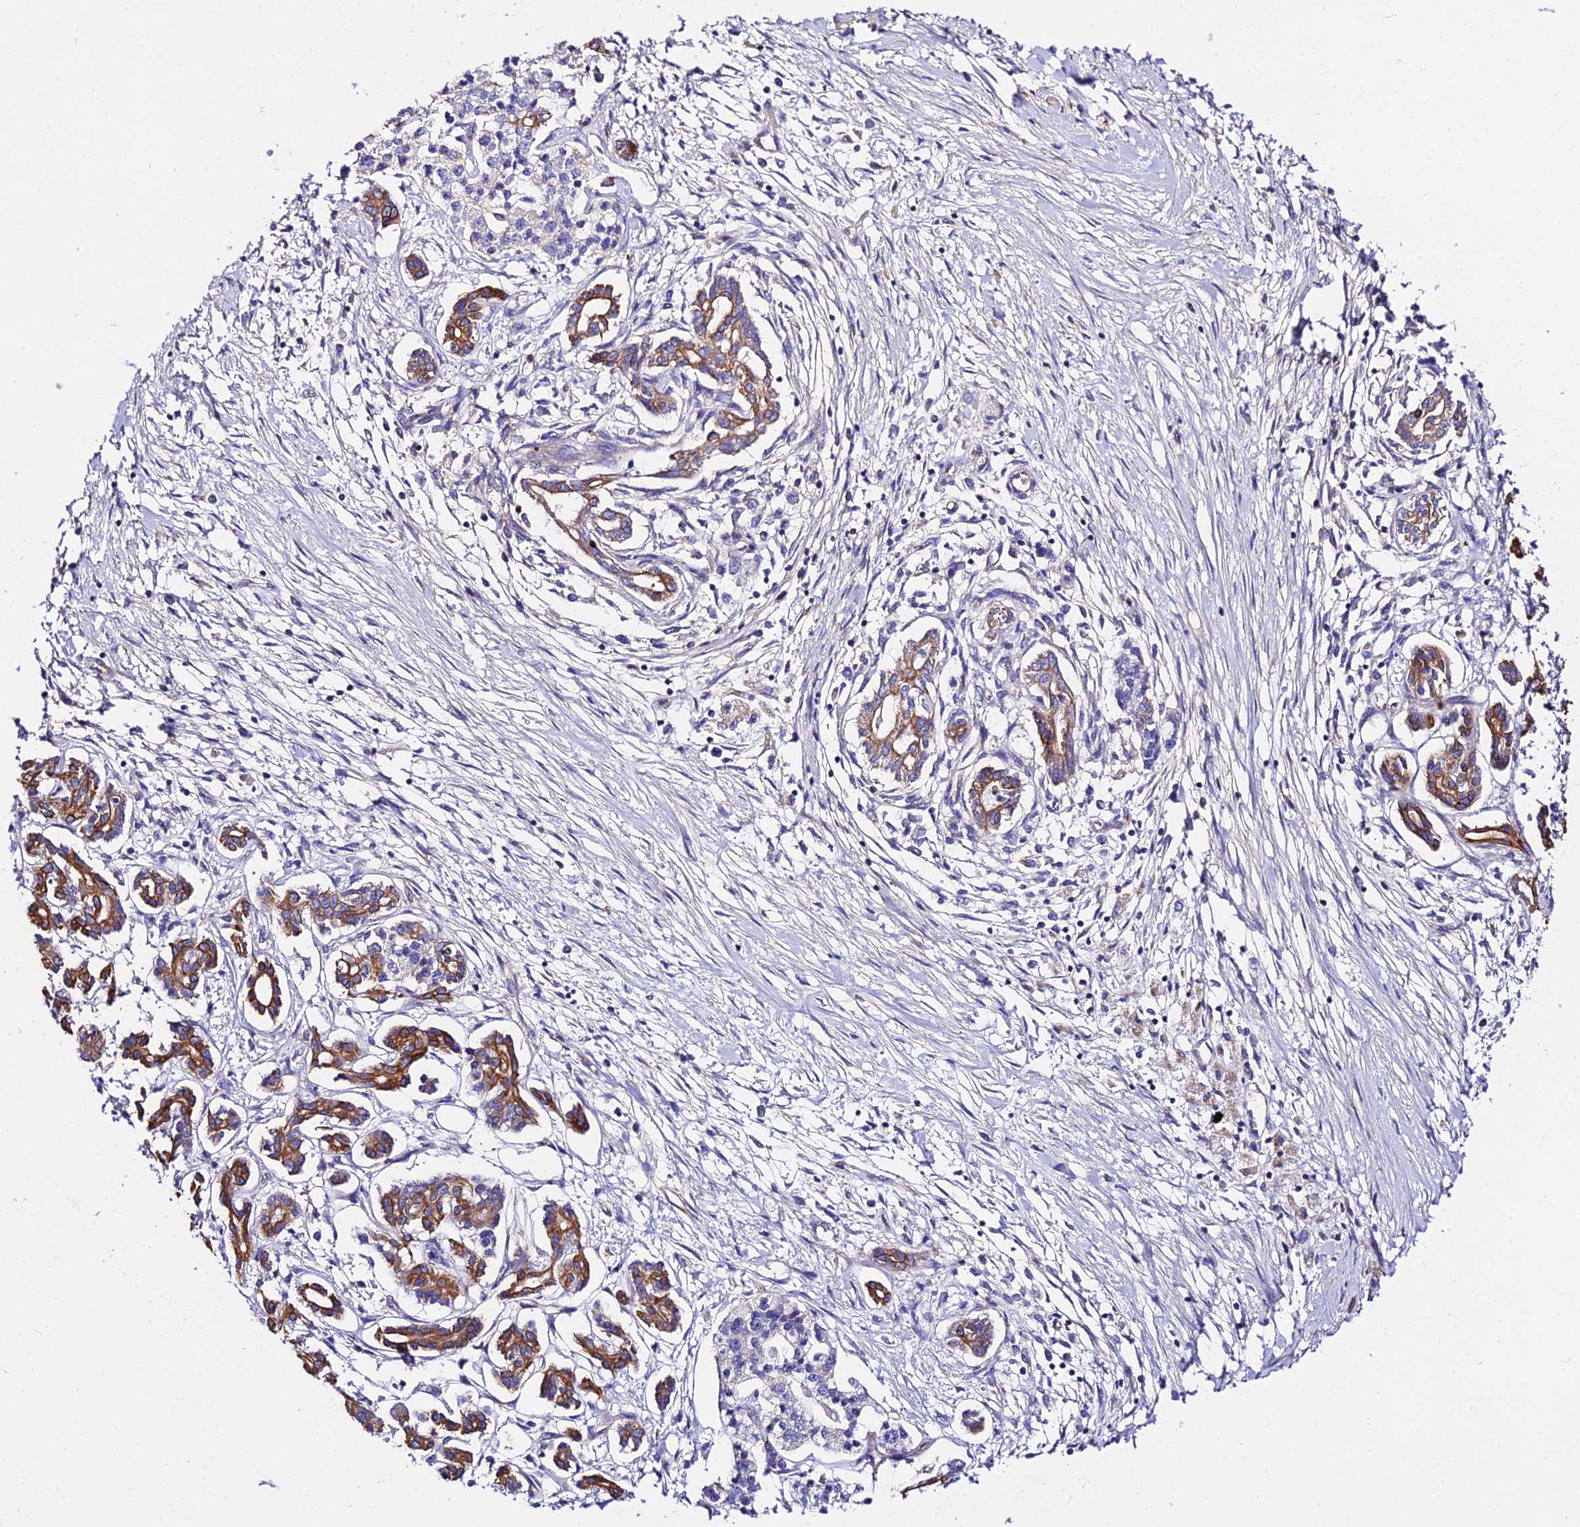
{"staining": {"intensity": "moderate", "quantity": ">75%", "location": "cytoplasmic/membranous"}, "tissue": "pancreatic cancer", "cell_type": "Tumor cells", "image_type": "cancer", "snomed": [{"axis": "morphology", "description": "Adenocarcinoma, NOS"}, {"axis": "topography", "description": "Pancreas"}], "caption": "Protein expression analysis of pancreatic cancer (adenocarcinoma) reveals moderate cytoplasmic/membranous positivity in about >75% of tumor cells. The protein of interest is shown in brown color, while the nuclei are stained blue.", "gene": "DAW1", "patient": {"sex": "female", "age": 50}}